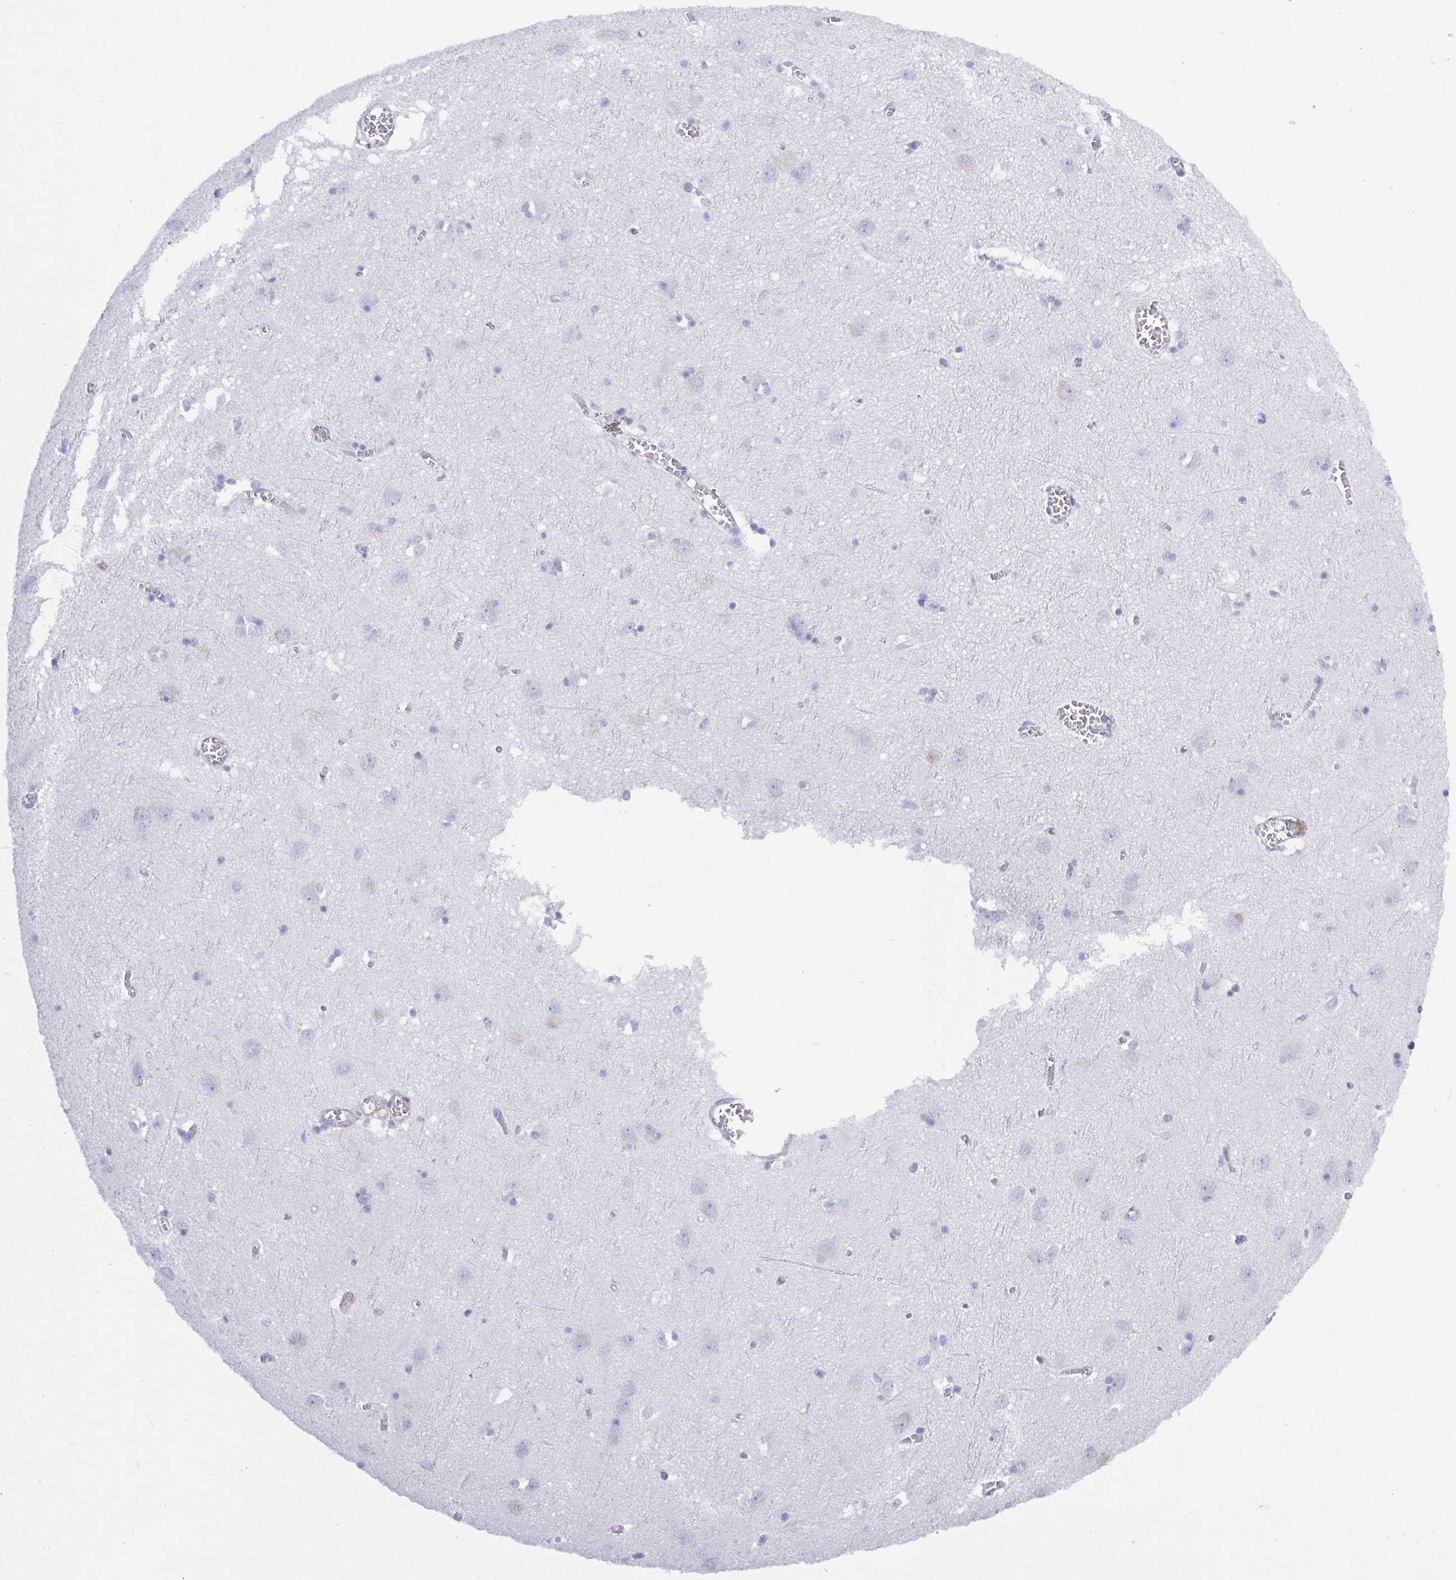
{"staining": {"intensity": "weak", "quantity": "<25%", "location": "cytoplasmic/membranous"}, "tissue": "cerebral cortex", "cell_type": "Endothelial cells", "image_type": "normal", "snomed": [{"axis": "morphology", "description": "Normal tissue, NOS"}, {"axis": "topography", "description": "Cerebral cortex"}], "caption": "Benign cerebral cortex was stained to show a protein in brown. There is no significant positivity in endothelial cells.", "gene": "LIMA1", "patient": {"sex": "male", "age": 70}}